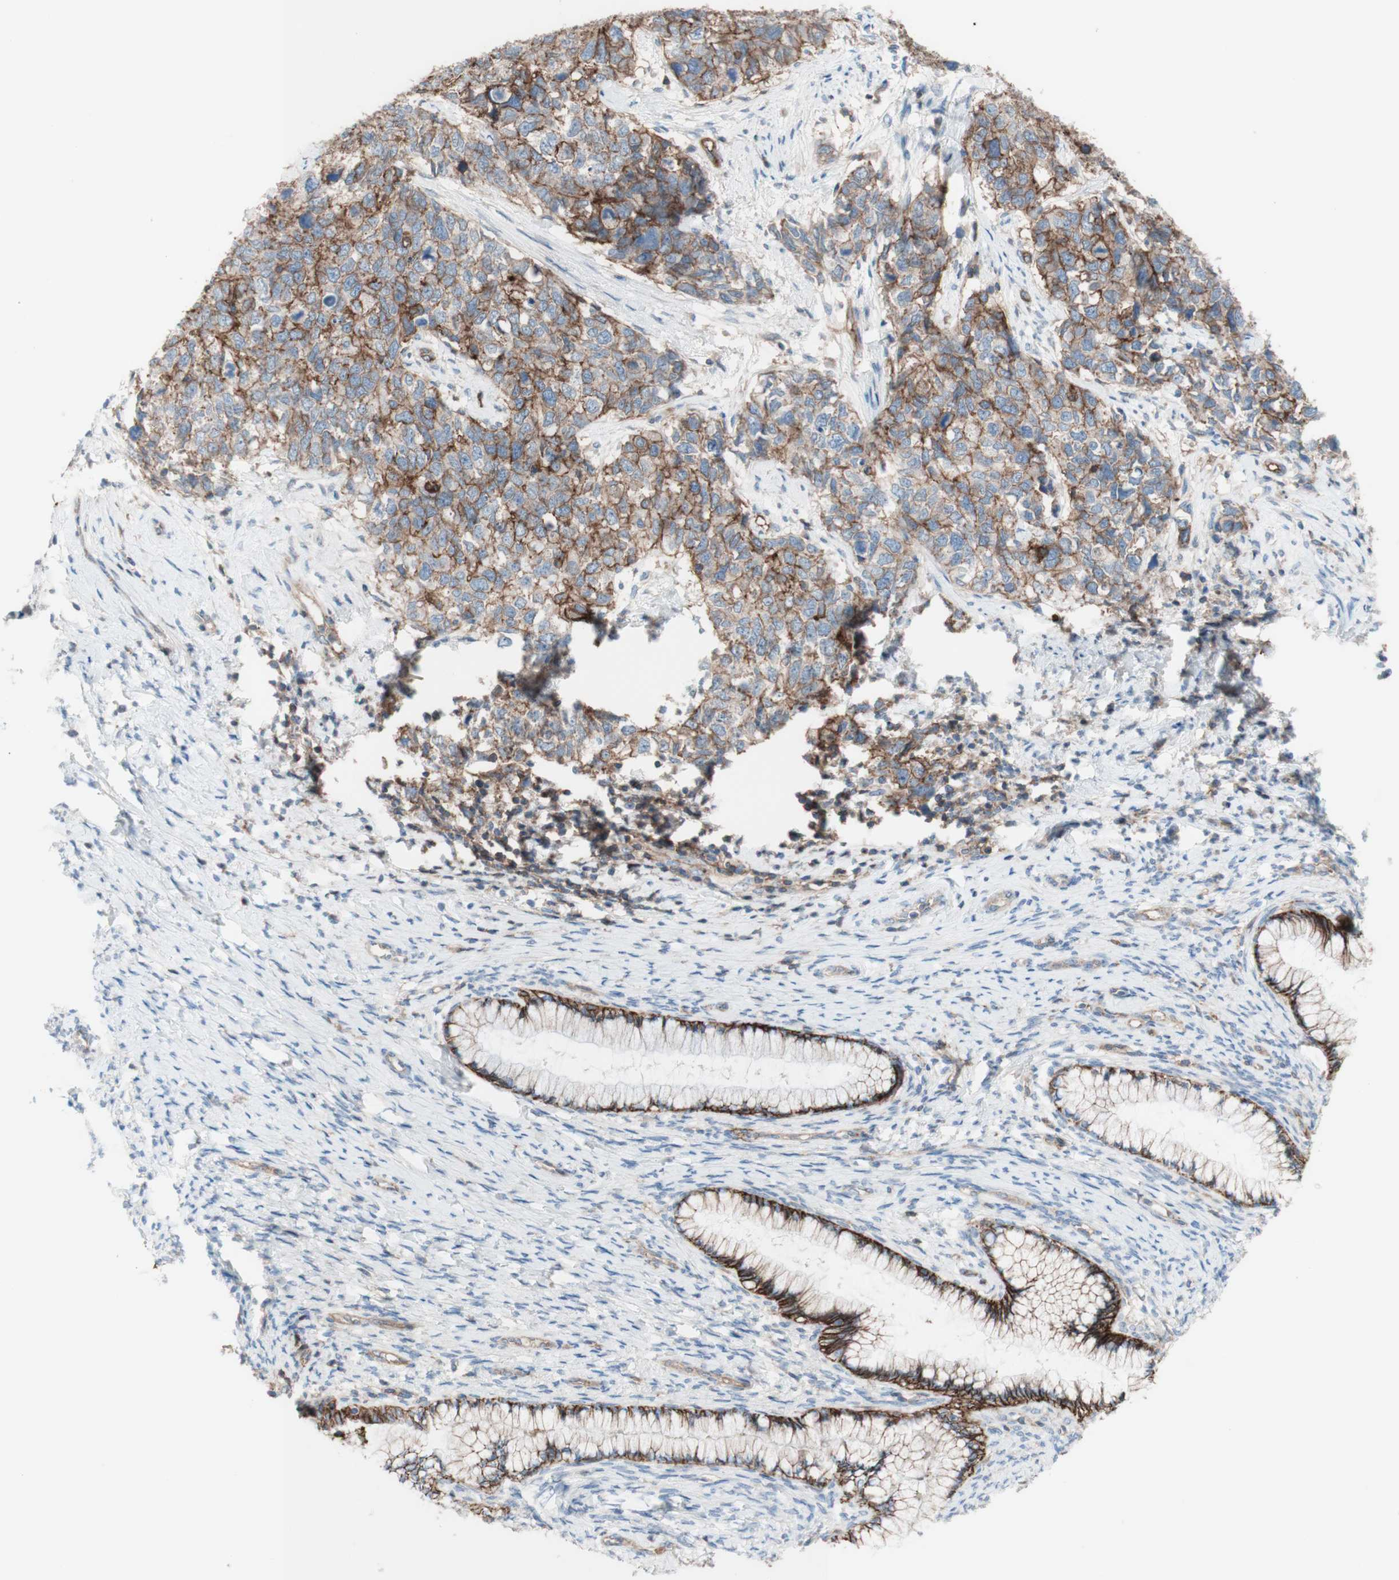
{"staining": {"intensity": "weak", "quantity": ">75%", "location": "cytoplasmic/membranous"}, "tissue": "cervical cancer", "cell_type": "Tumor cells", "image_type": "cancer", "snomed": [{"axis": "morphology", "description": "Squamous cell carcinoma, NOS"}, {"axis": "topography", "description": "Cervix"}], "caption": "There is low levels of weak cytoplasmic/membranous expression in tumor cells of cervical squamous cell carcinoma, as demonstrated by immunohistochemical staining (brown color).", "gene": "CD46", "patient": {"sex": "female", "age": 63}}